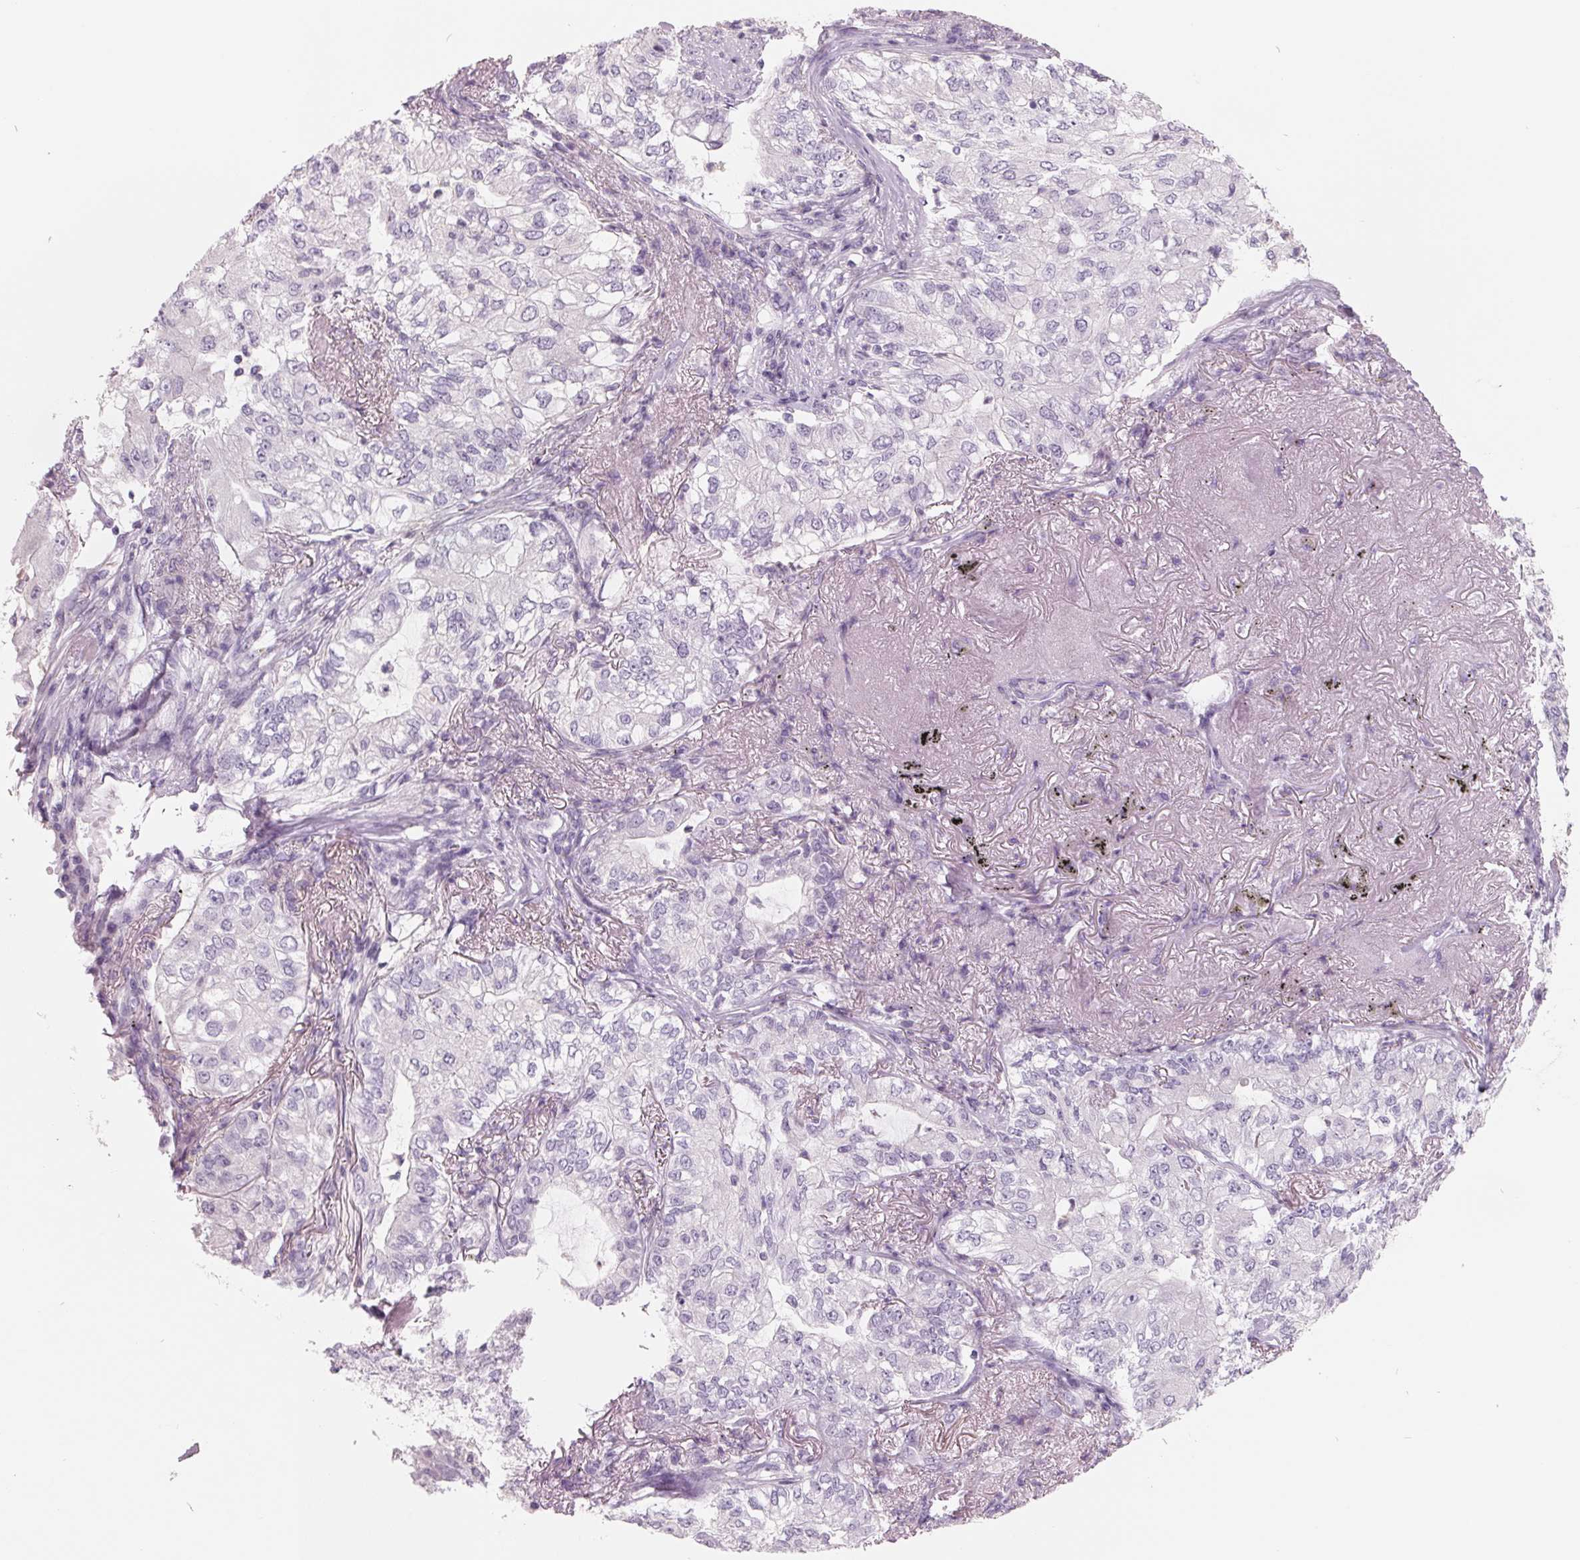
{"staining": {"intensity": "negative", "quantity": "none", "location": "none"}, "tissue": "lung cancer", "cell_type": "Tumor cells", "image_type": "cancer", "snomed": [{"axis": "morphology", "description": "Adenocarcinoma, NOS"}, {"axis": "topography", "description": "Lung"}], "caption": "This is an immunohistochemistry (IHC) photomicrograph of lung cancer (adenocarcinoma). There is no staining in tumor cells.", "gene": "FTCD", "patient": {"sex": "female", "age": 73}}